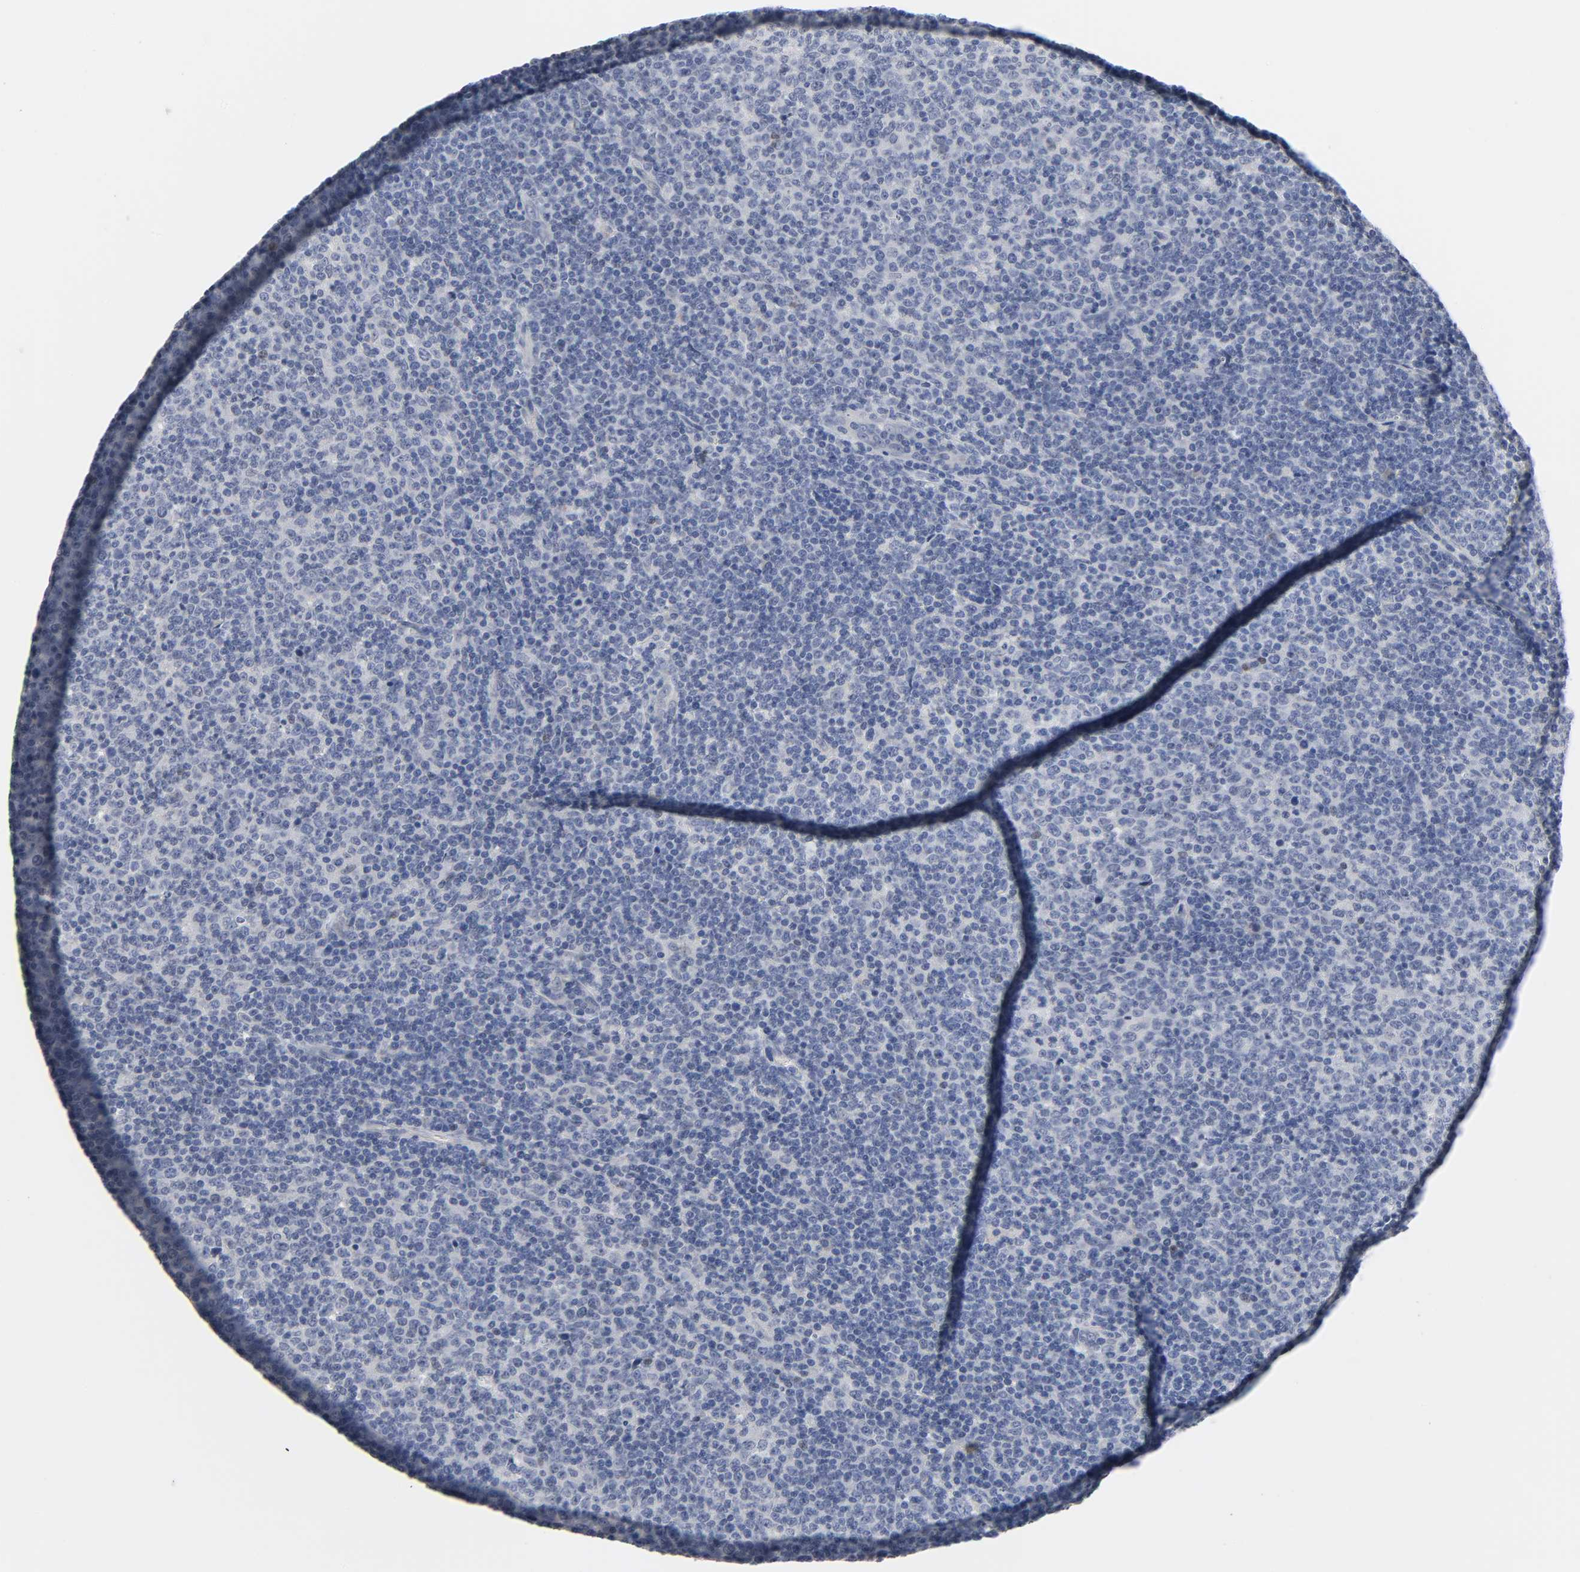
{"staining": {"intensity": "negative", "quantity": "none", "location": "none"}, "tissue": "lymphoma", "cell_type": "Tumor cells", "image_type": "cancer", "snomed": [{"axis": "morphology", "description": "Malignant lymphoma, non-Hodgkin's type, Low grade"}, {"axis": "topography", "description": "Lymph node"}], "caption": "There is no significant expression in tumor cells of malignant lymphoma, non-Hodgkin's type (low-grade). The staining is performed using DAB (3,3'-diaminobenzidine) brown chromogen with nuclei counter-stained in using hematoxylin.", "gene": "SALL2", "patient": {"sex": "male", "age": 70}}